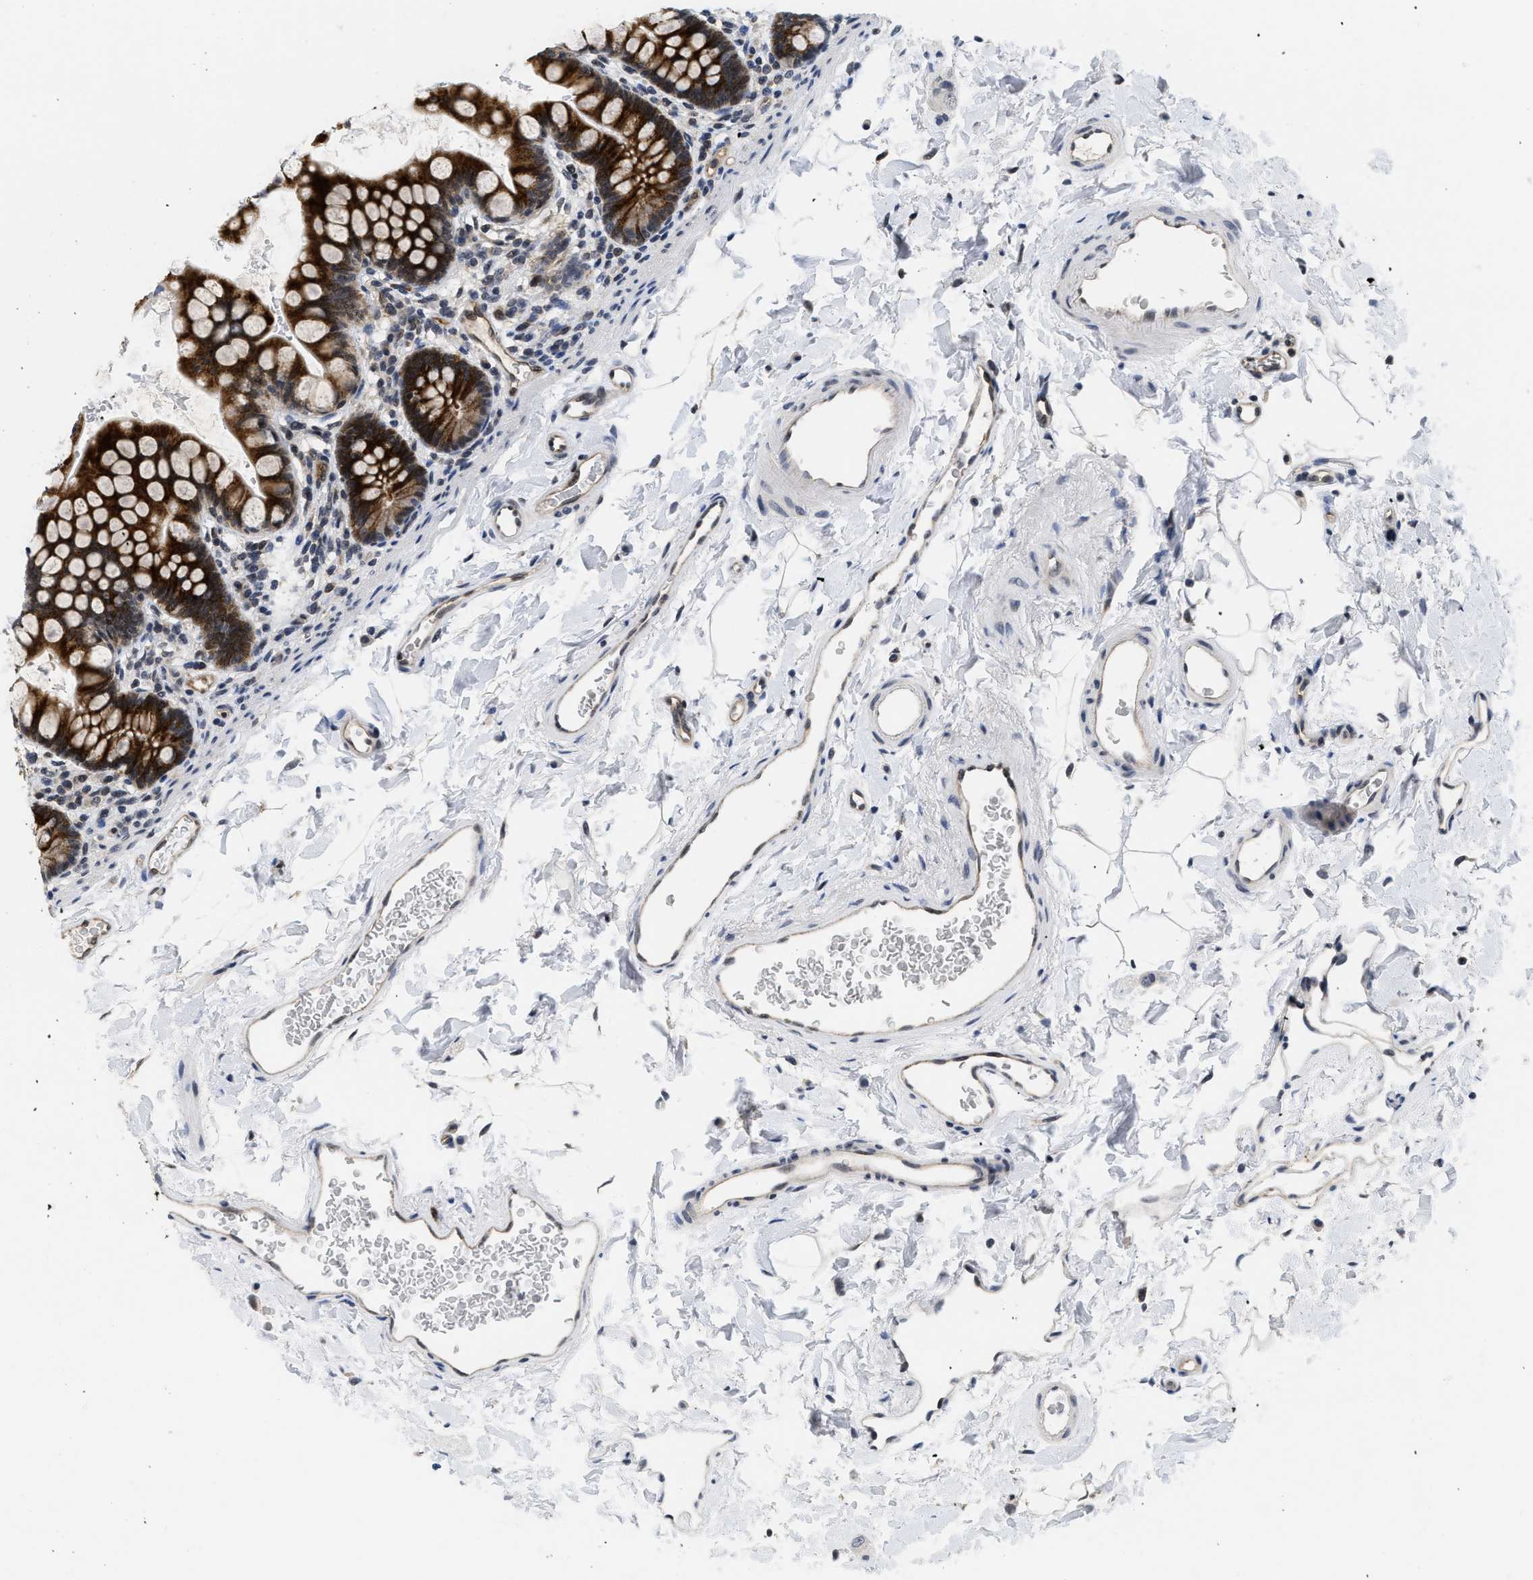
{"staining": {"intensity": "strong", "quantity": ">75%", "location": "cytoplasmic/membranous"}, "tissue": "small intestine", "cell_type": "Glandular cells", "image_type": "normal", "snomed": [{"axis": "morphology", "description": "Normal tissue, NOS"}, {"axis": "topography", "description": "Small intestine"}], "caption": "IHC of benign small intestine exhibits high levels of strong cytoplasmic/membranous positivity in about >75% of glandular cells. Nuclei are stained in blue.", "gene": "HIF1A", "patient": {"sex": "female", "age": 58}}